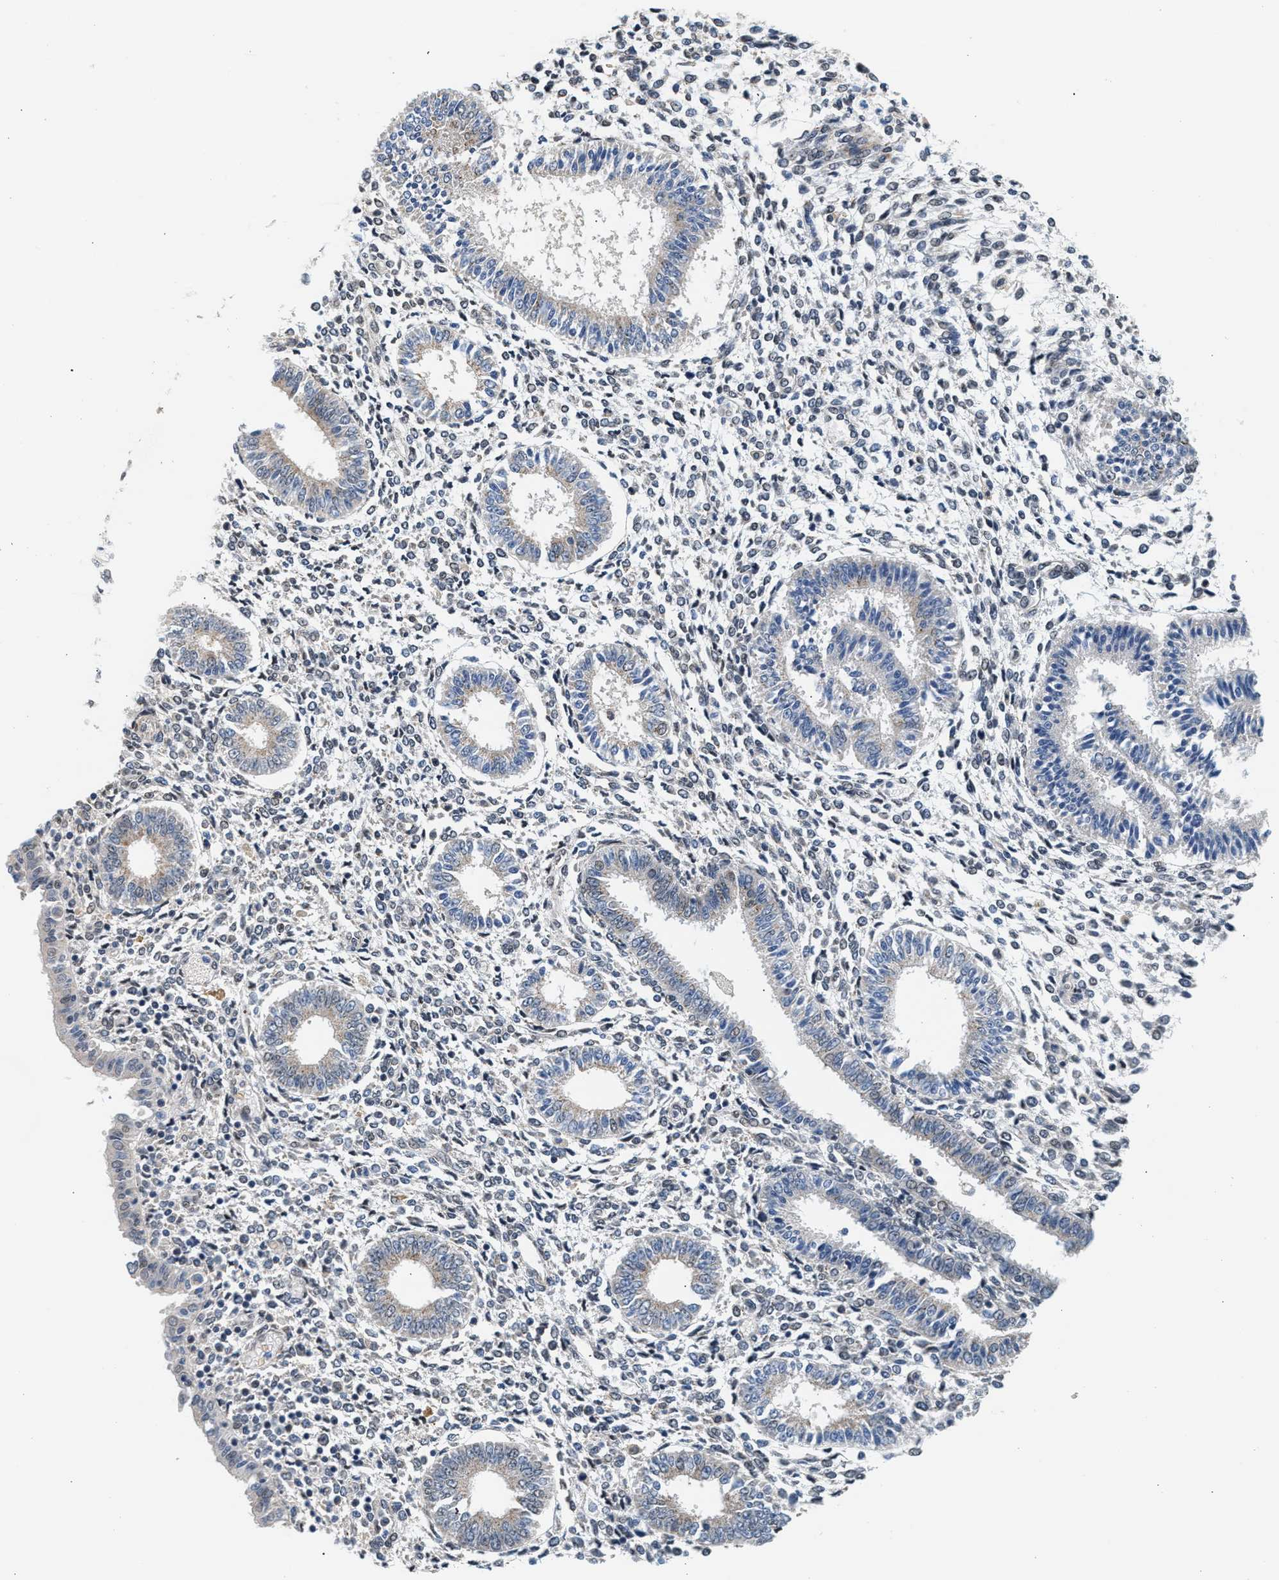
{"staining": {"intensity": "negative", "quantity": "none", "location": "none"}, "tissue": "endometrium", "cell_type": "Cells in endometrial stroma", "image_type": "normal", "snomed": [{"axis": "morphology", "description": "Normal tissue, NOS"}, {"axis": "topography", "description": "Endometrium"}], "caption": "Immunohistochemistry of benign endometrium exhibits no positivity in cells in endometrial stroma. (IHC, brightfield microscopy, high magnification).", "gene": "KCNMB2", "patient": {"sex": "female", "age": 35}}